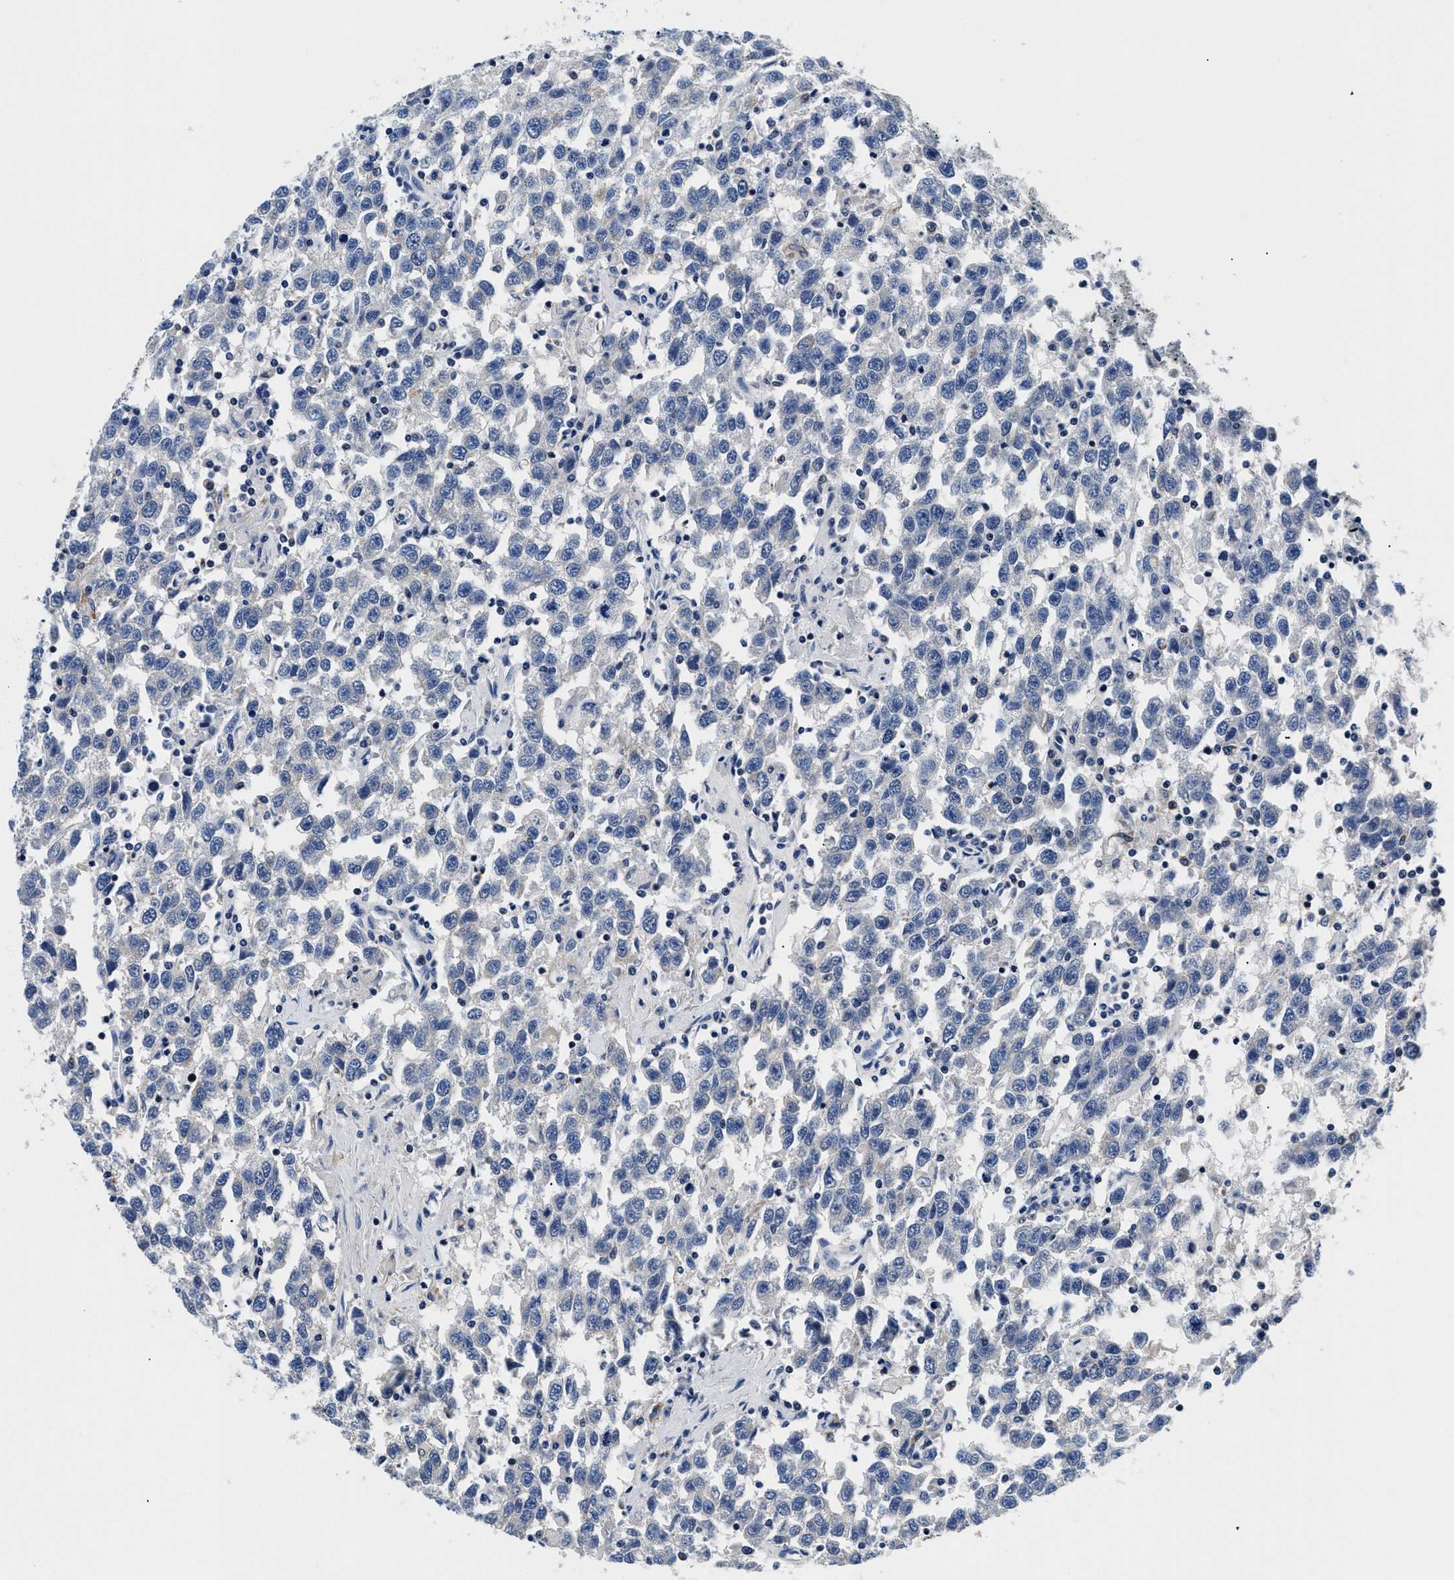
{"staining": {"intensity": "negative", "quantity": "none", "location": "none"}, "tissue": "testis cancer", "cell_type": "Tumor cells", "image_type": "cancer", "snomed": [{"axis": "morphology", "description": "Seminoma, NOS"}, {"axis": "topography", "description": "Testis"}], "caption": "The histopathology image shows no significant staining in tumor cells of seminoma (testis).", "gene": "MEA1", "patient": {"sex": "male", "age": 41}}